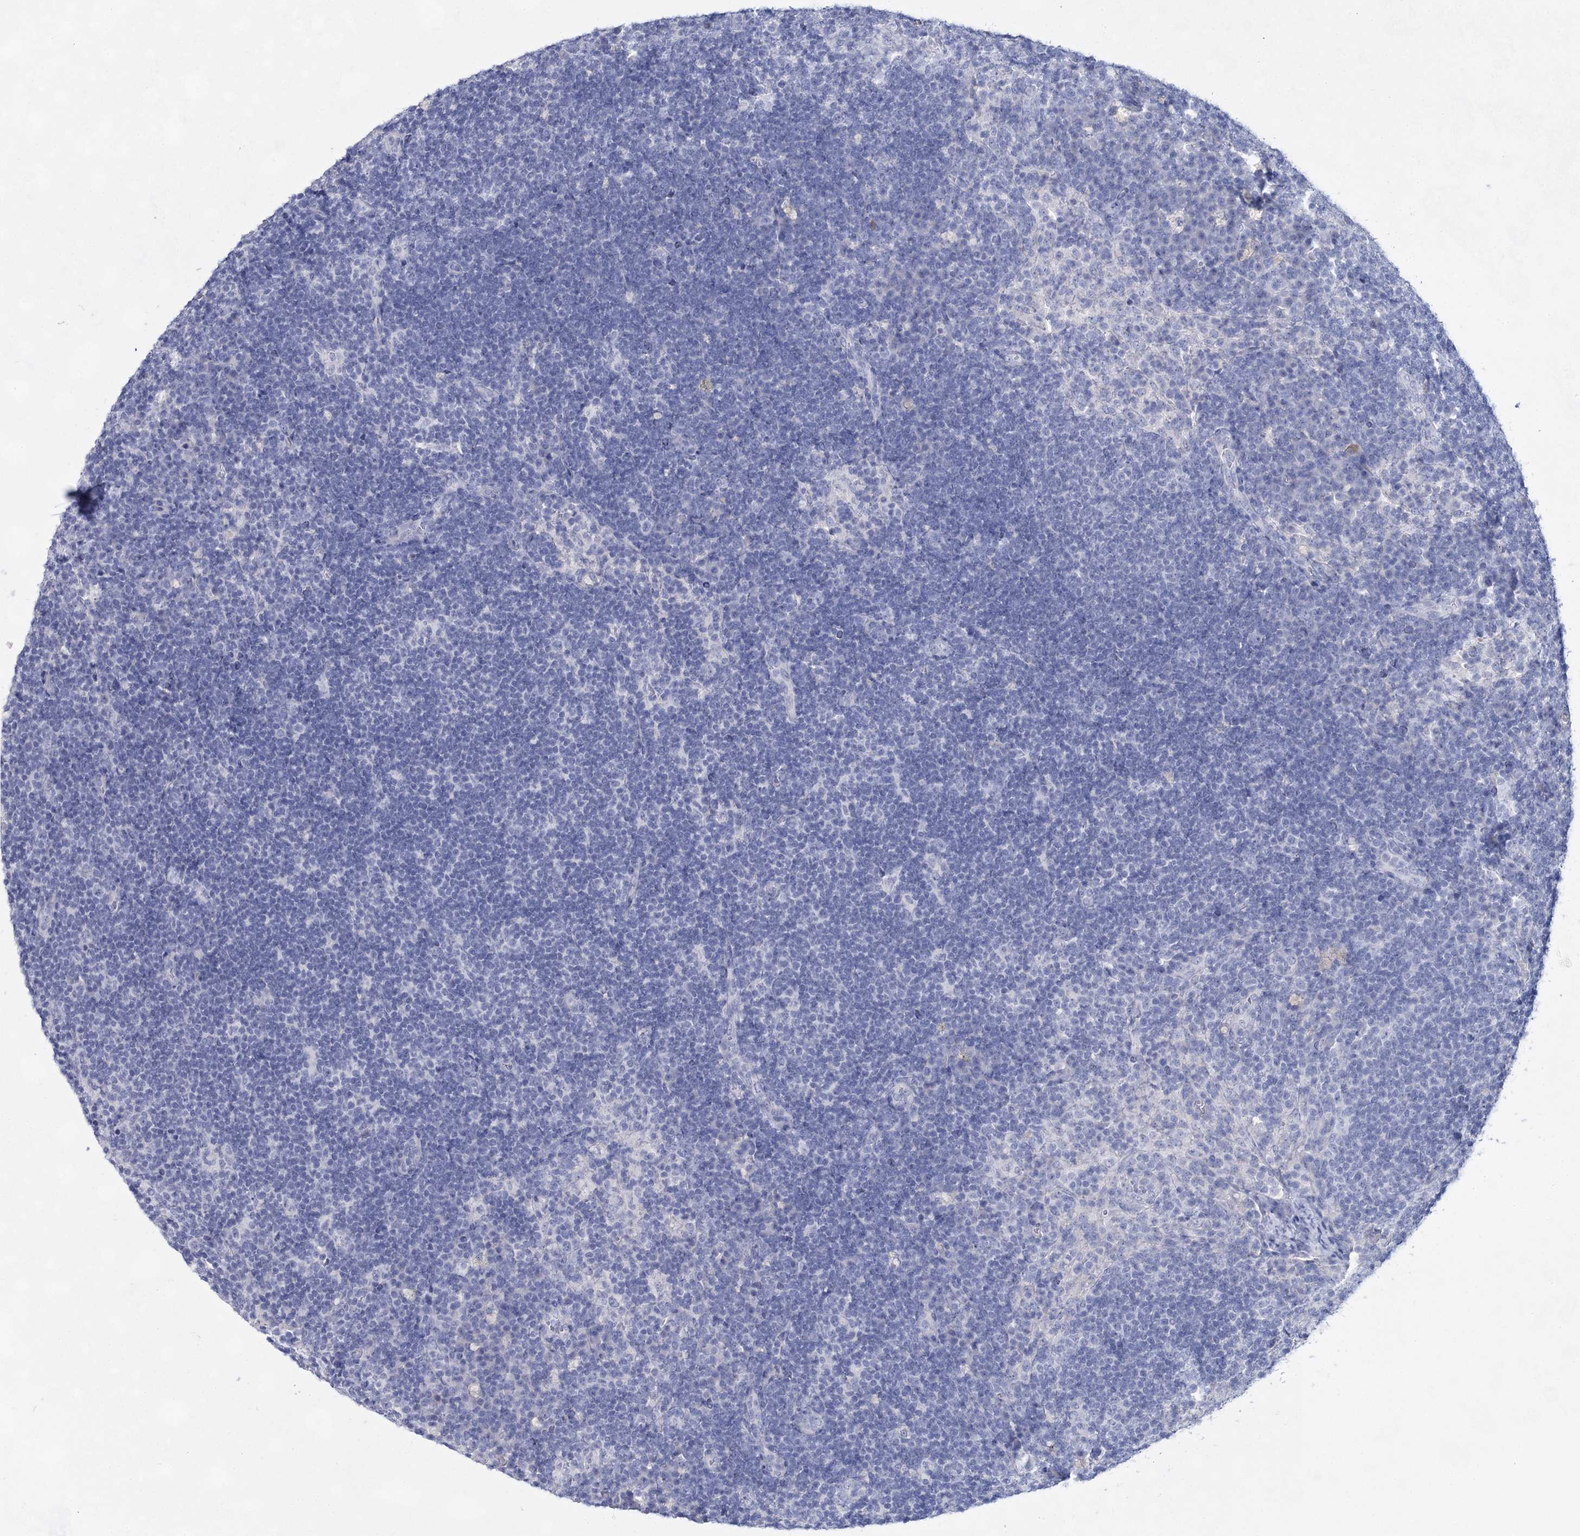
{"staining": {"intensity": "negative", "quantity": "none", "location": "none"}, "tissue": "lymph node", "cell_type": "Germinal center cells", "image_type": "normal", "snomed": [{"axis": "morphology", "description": "Normal tissue, NOS"}, {"axis": "topography", "description": "Lymph node"}], "caption": "Lymph node stained for a protein using immunohistochemistry (IHC) shows no positivity germinal center cells.", "gene": "SLC17A2", "patient": {"sex": "female", "age": 70}}